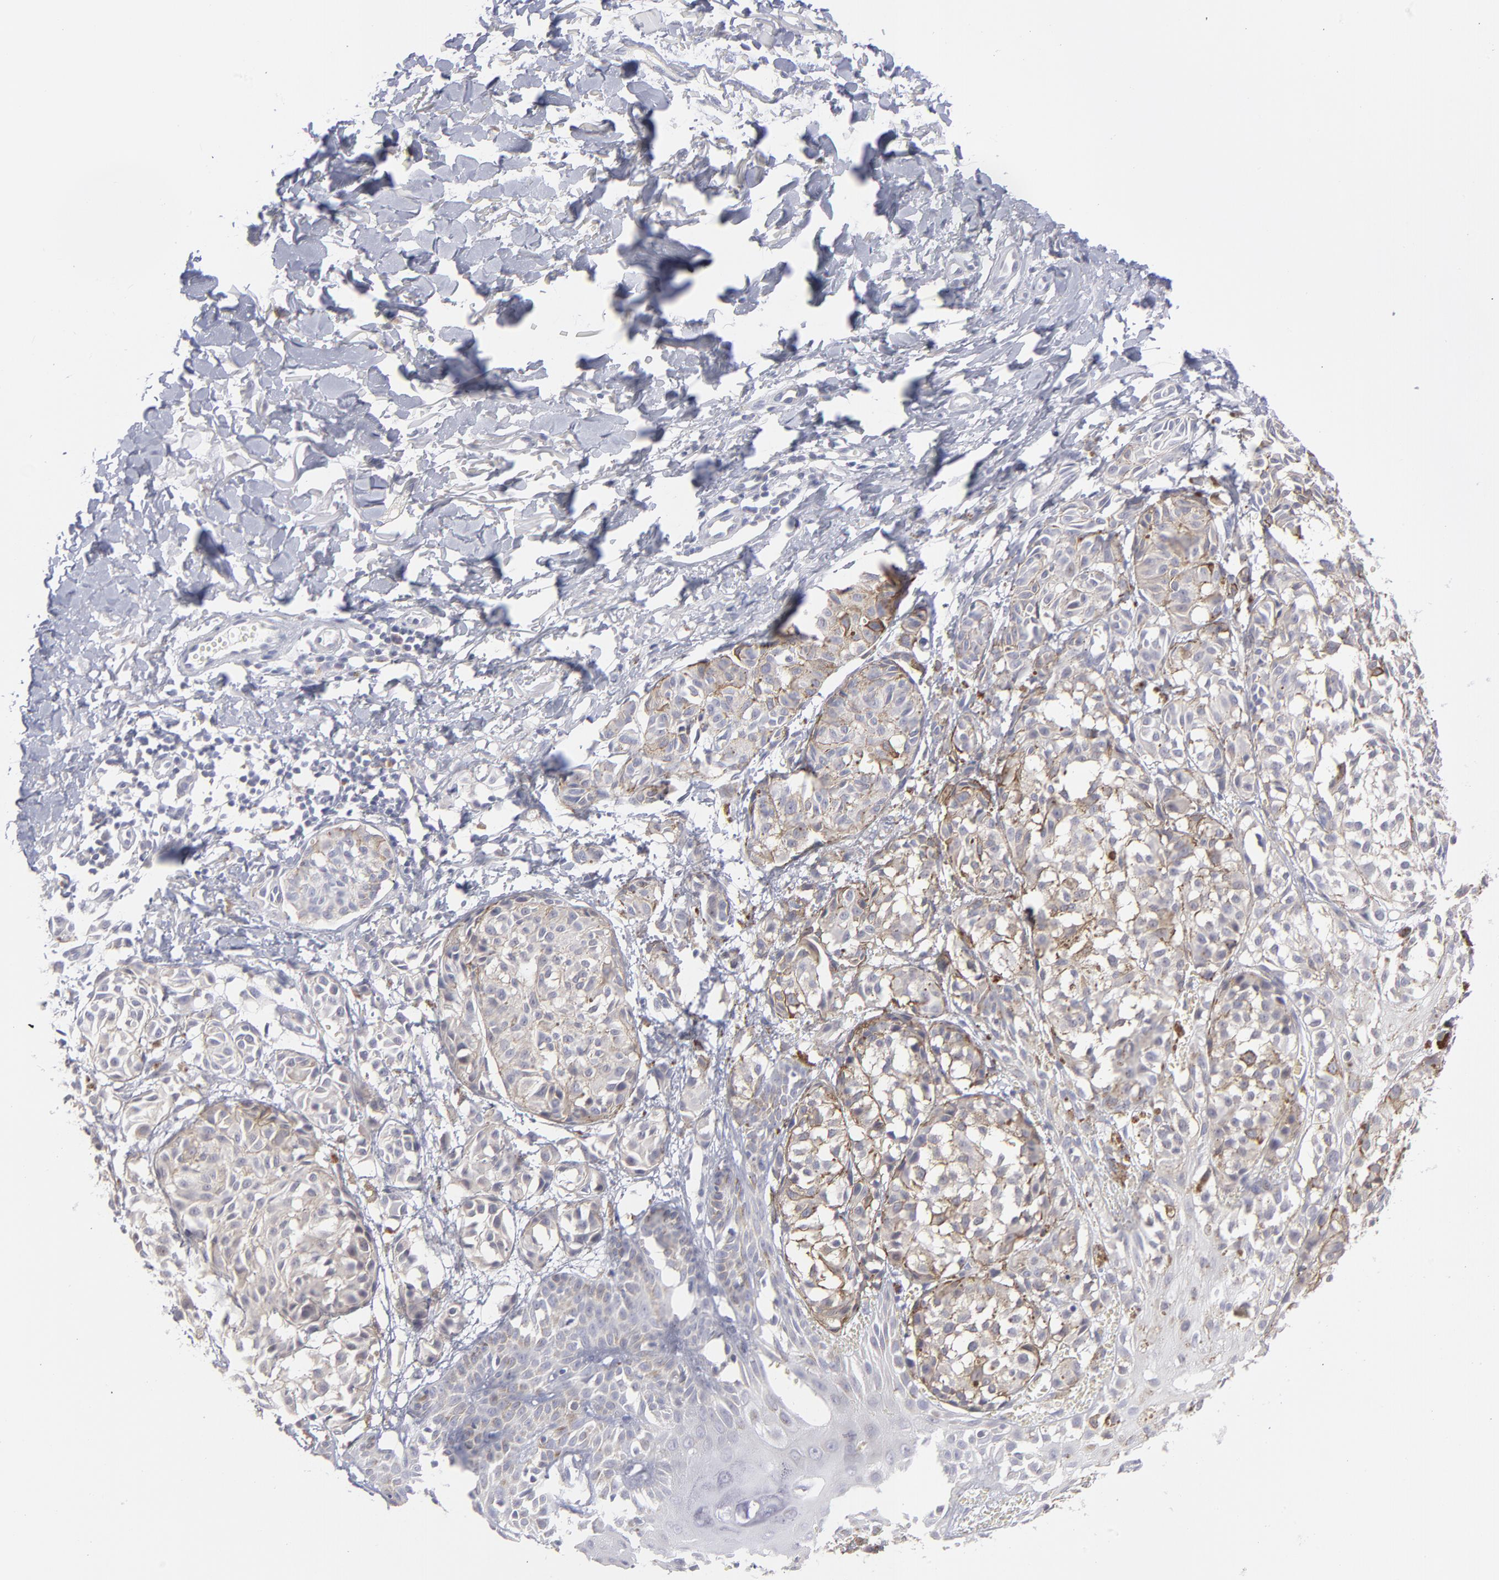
{"staining": {"intensity": "negative", "quantity": "none", "location": "none"}, "tissue": "melanoma", "cell_type": "Tumor cells", "image_type": "cancer", "snomed": [{"axis": "morphology", "description": "Malignant melanoma, NOS"}, {"axis": "topography", "description": "Skin"}], "caption": "The histopathology image exhibits no staining of tumor cells in melanoma.", "gene": "MTHFD2", "patient": {"sex": "male", "age": 76}}